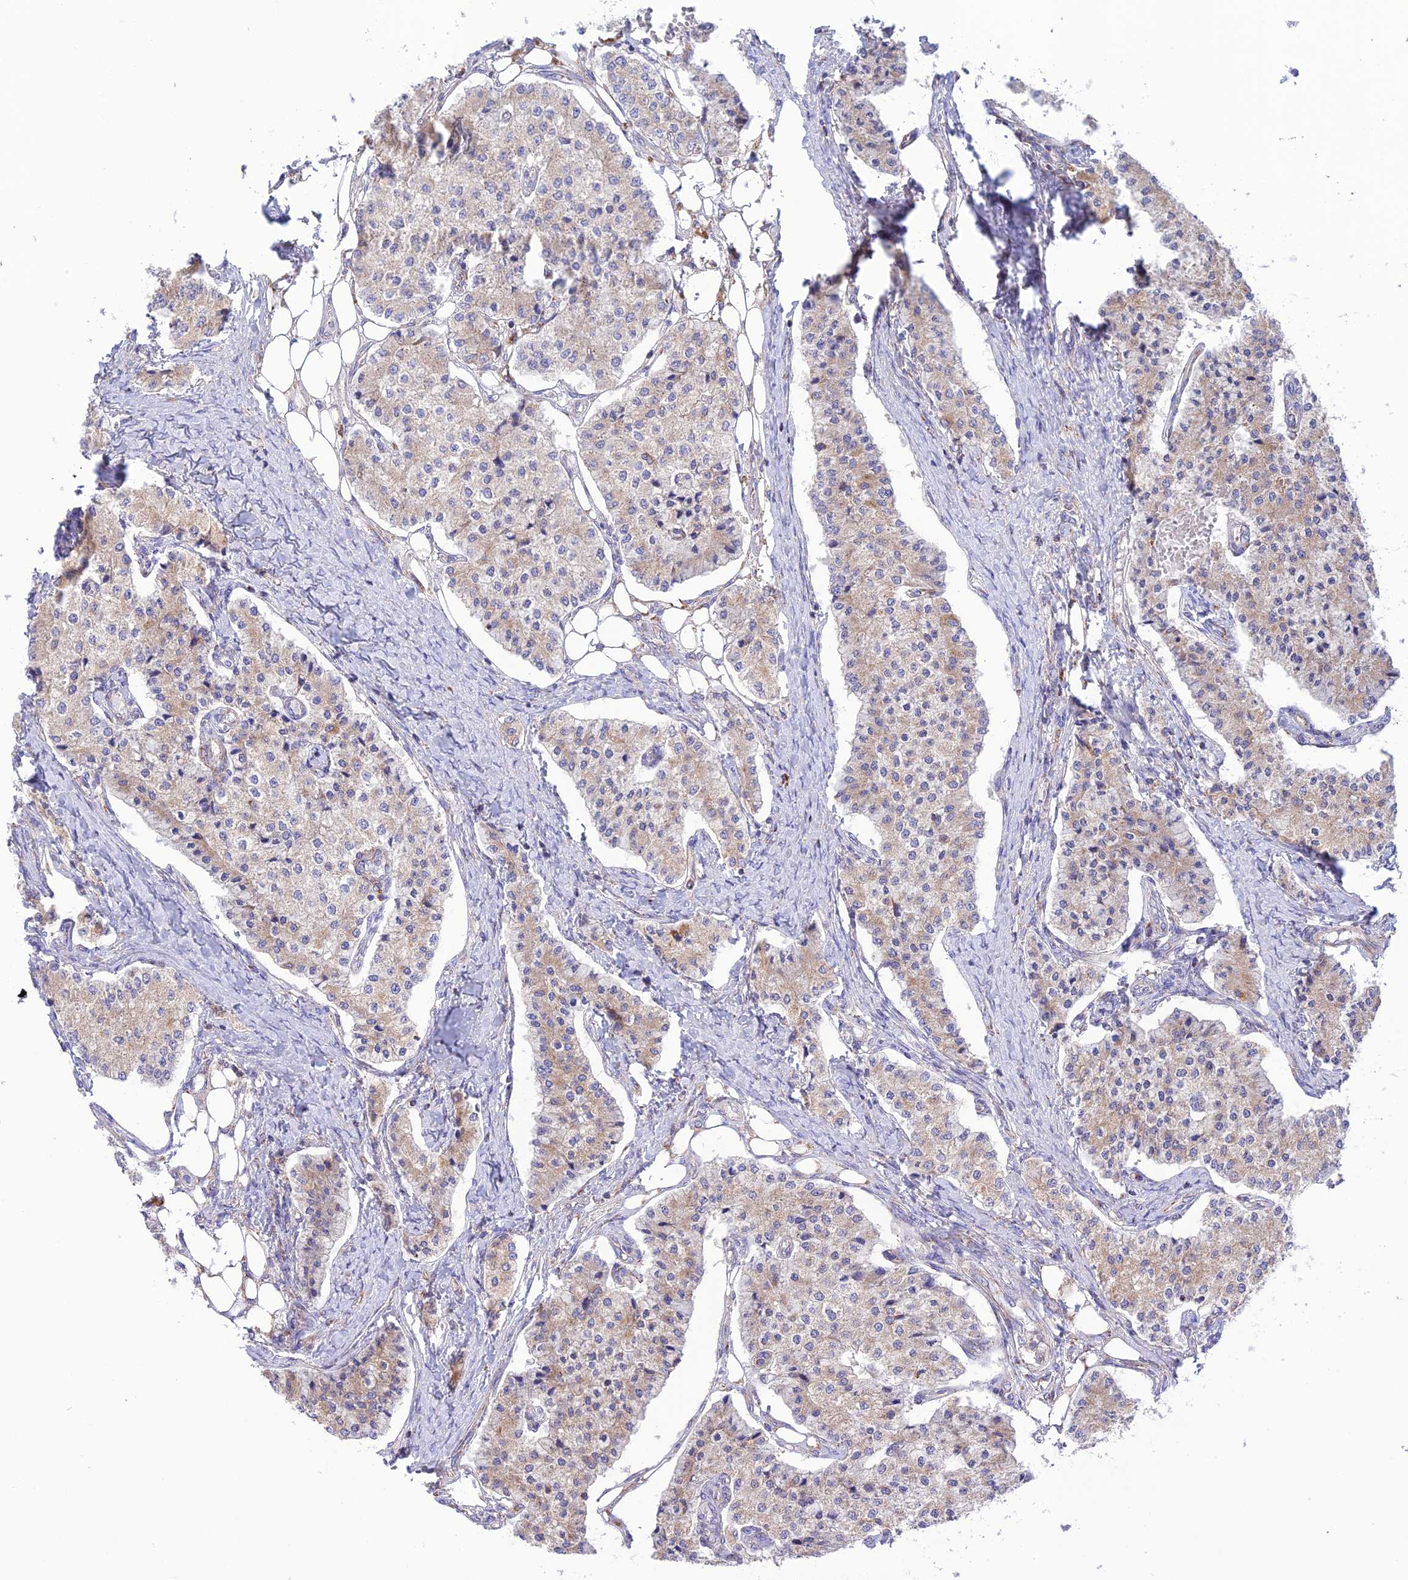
{"staining": {"intensity": "weak", "quantity": "25%-75%", "location": "cytoplasmic/membranous"}, "tissue": "carcinoid", "cell_type": "Tumor cells", "image_type": "cancer", "snomed": [{"axis": "morphology", "description": "Carcinoid, malignant, NOS"}, {"axis": "topography", "description": "Colon"}], "caption": "The micrograph exhibits immunohistochemical staining of carcinoid. There is weak cytoplasmic/membranous expression is appreciated in approximately 25%-75% of tumor cells.", "gene": "UAP1L1", "patient": {"sex": "female", "age": 52}}